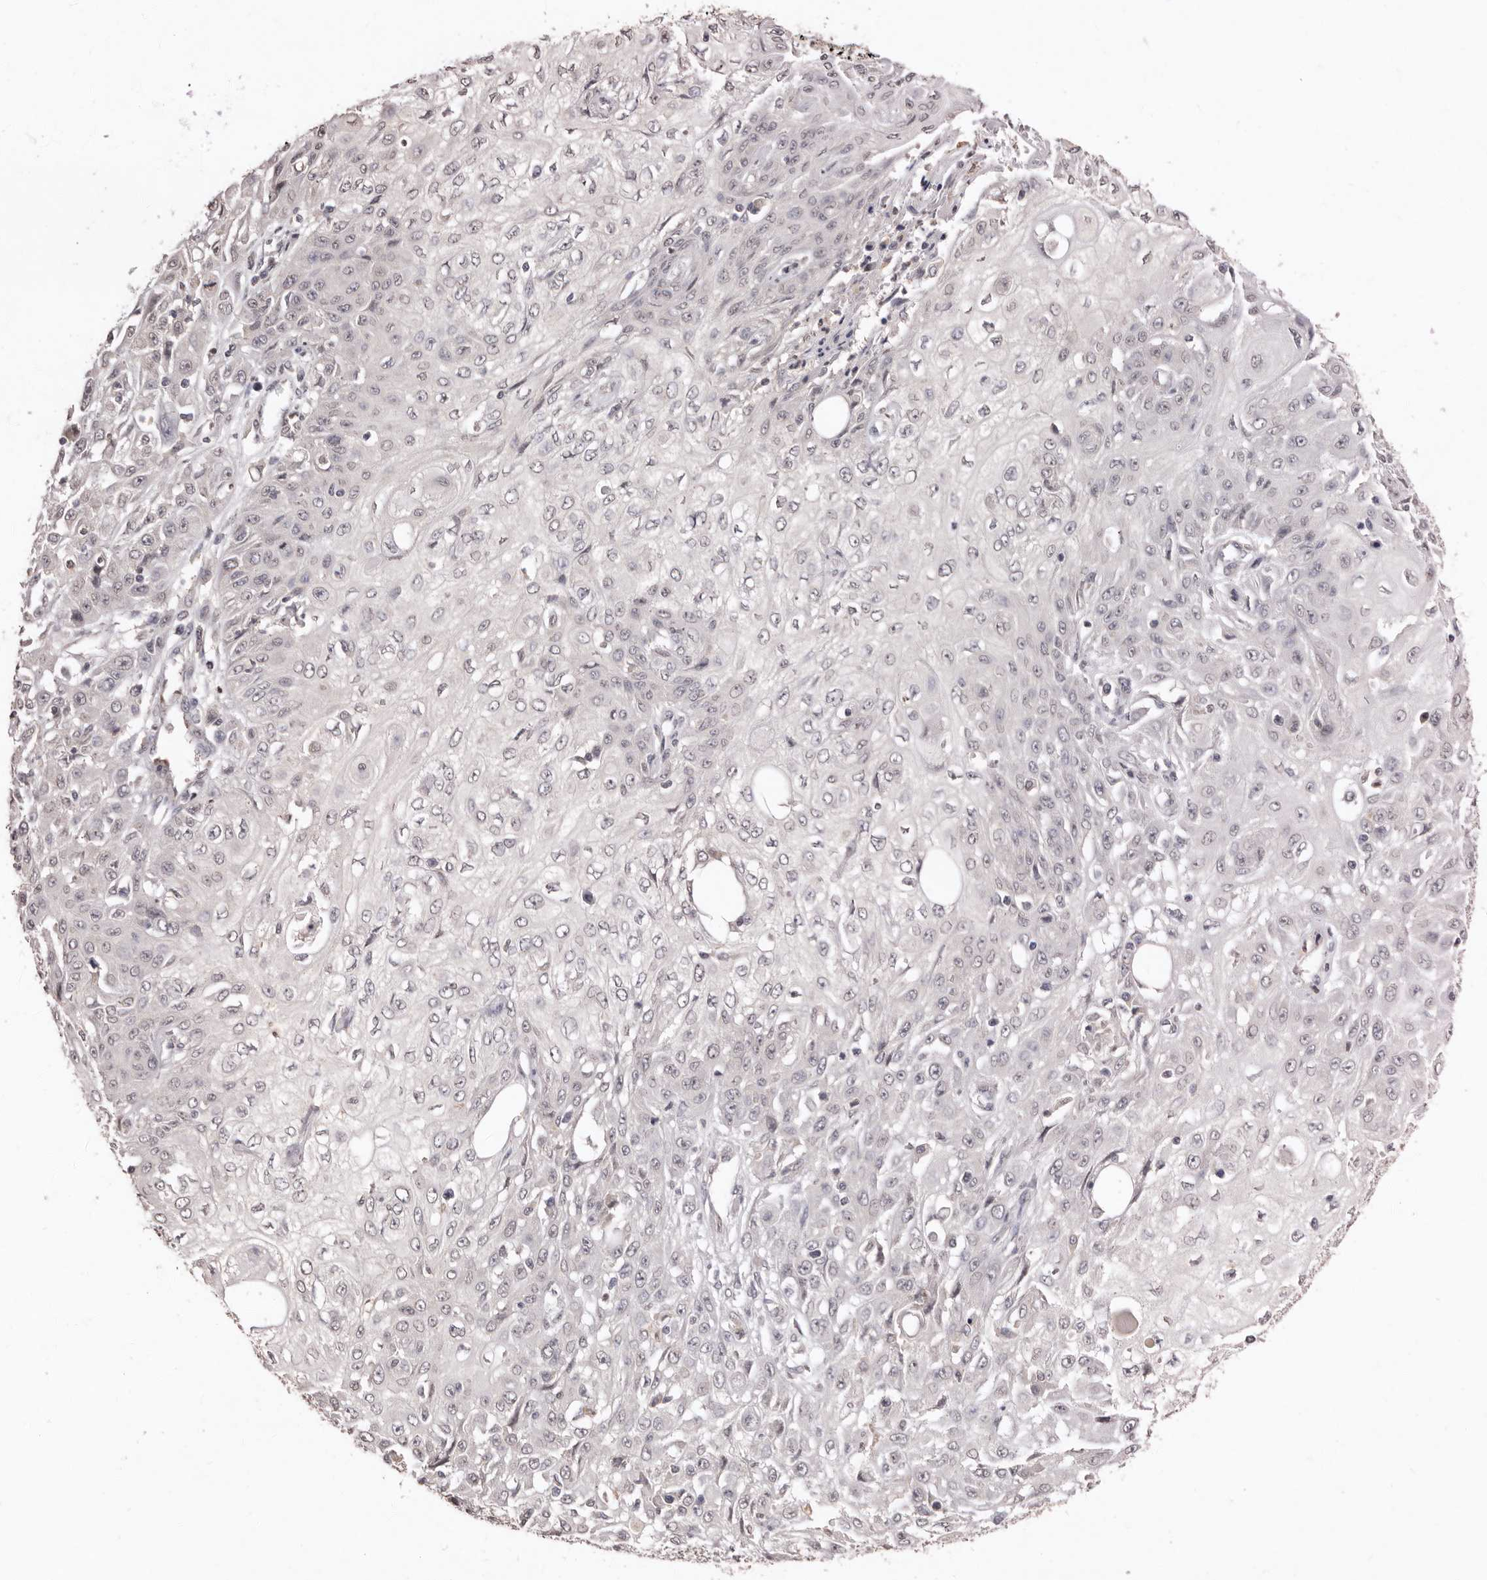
{"staining": {"intensity": "negative", "quantity": "none", "location": "none"}, "tissue": "skin cancer", "cell_type": "Tumor cells", "image_type": "cancer", "snomed": [{"axis": "morphology", "description": "Squamous cell carcinoma, NOS"}, {"axis": "morphology", "description": "Squamous cell carcinoma, metastatic, NOS"}, {"axis": "topography", "description": "Skin"}, {"axis": "topography", "description": "Lymph node"}], "caption": "Tumor cells show no significant protein expression in metastatic squamous cell carcinoma (skin).", "gene": "SULT1E1", "patient": {"sex": "male", "age": 75}}